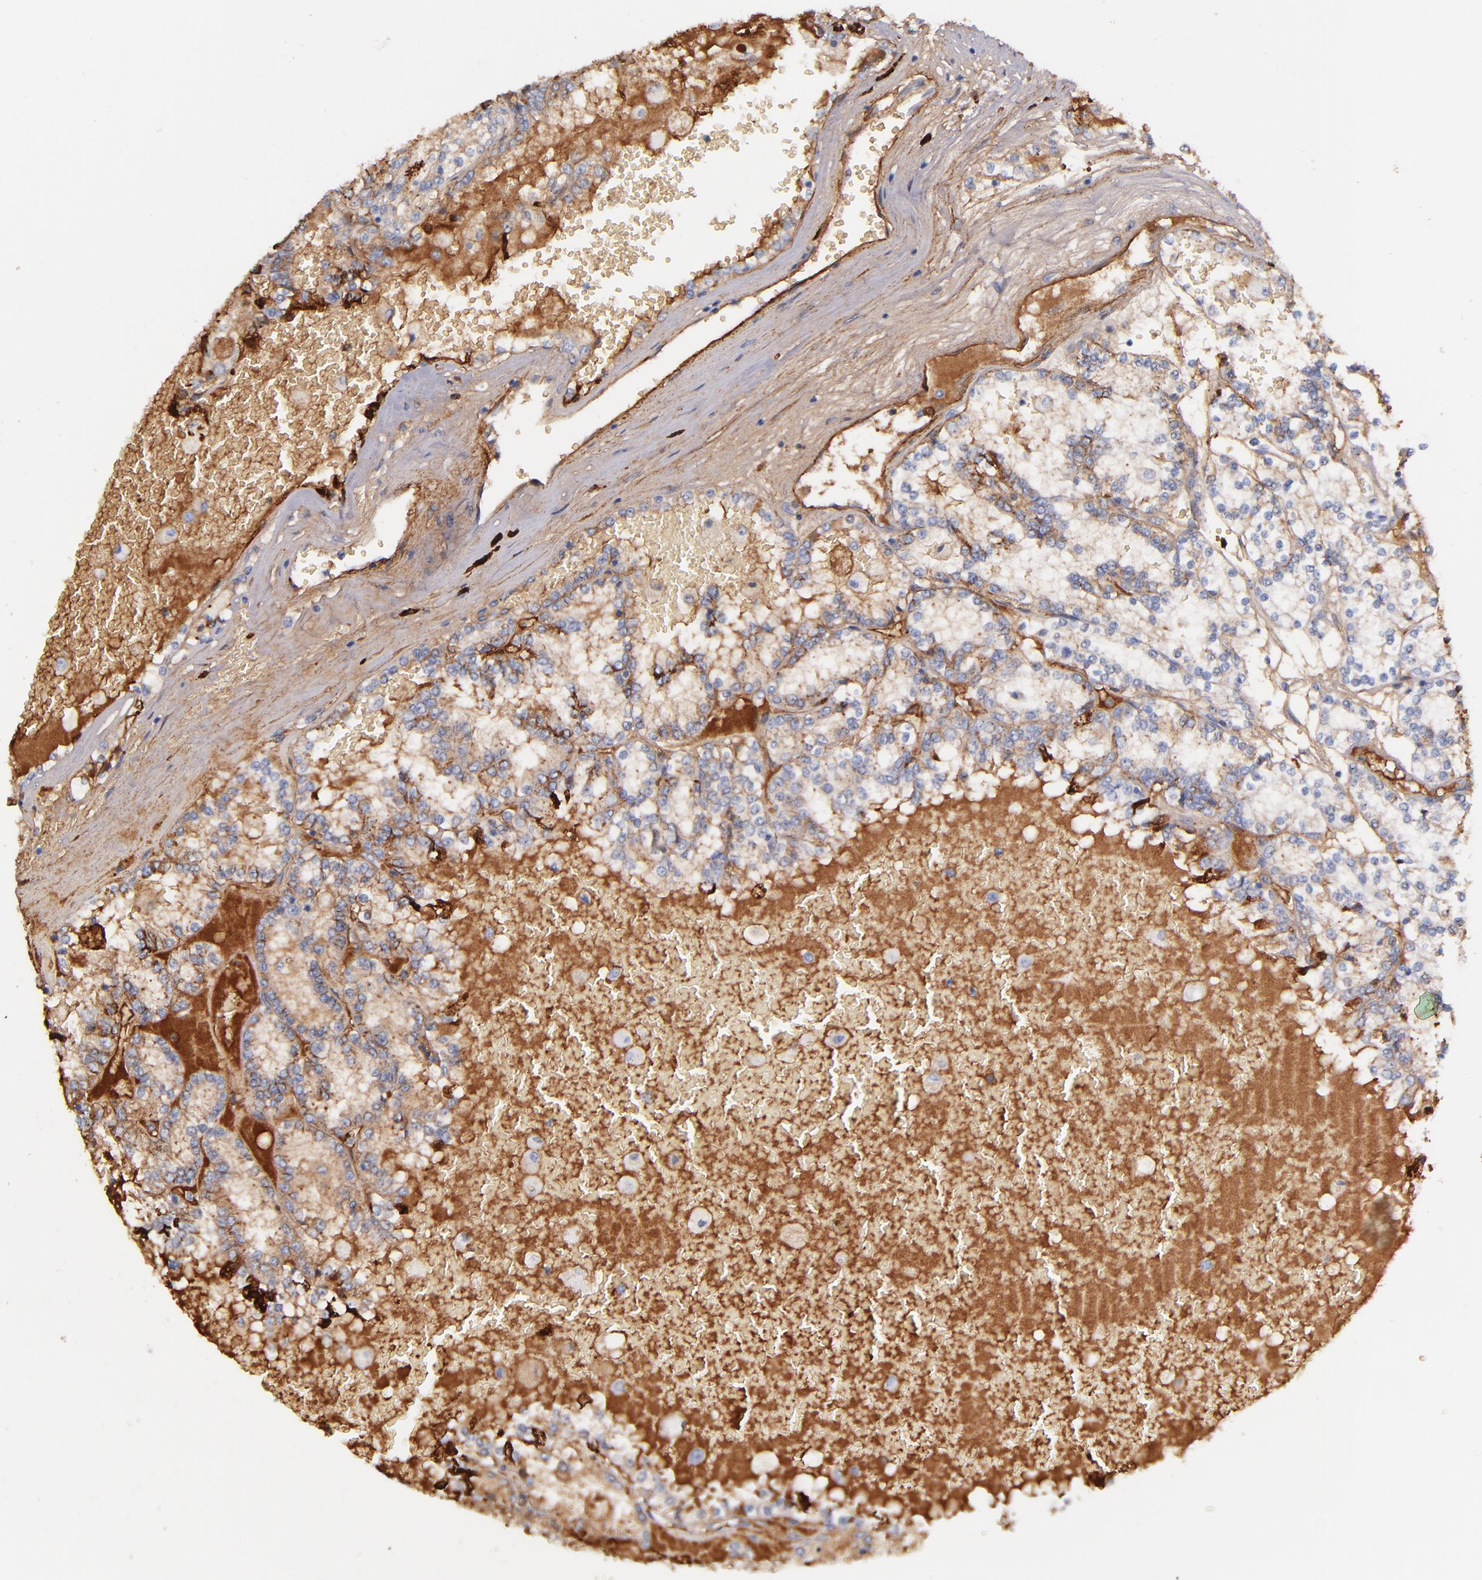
{"staining": {"intensity": "strong", "quantity": ">75%", "location": "cytoplasmic/membranous"}, "tissue": "renal cancer", "cell_type": "Tumor cells", "image_type": "cancer", "snomed": [{"axis": "morphology", "description": "Adenocarcinoma, NOS"}, {"axis": "topography", "description": "Kidney"}], "caption": "Renal cancer stained with immunohistochemistry (IHC) displays strong cytoplasmic/membranous positivity in approximately >75% of tumor cells.", "gene": "KNG1", "patient": {"sex": "female", "age": 56}}